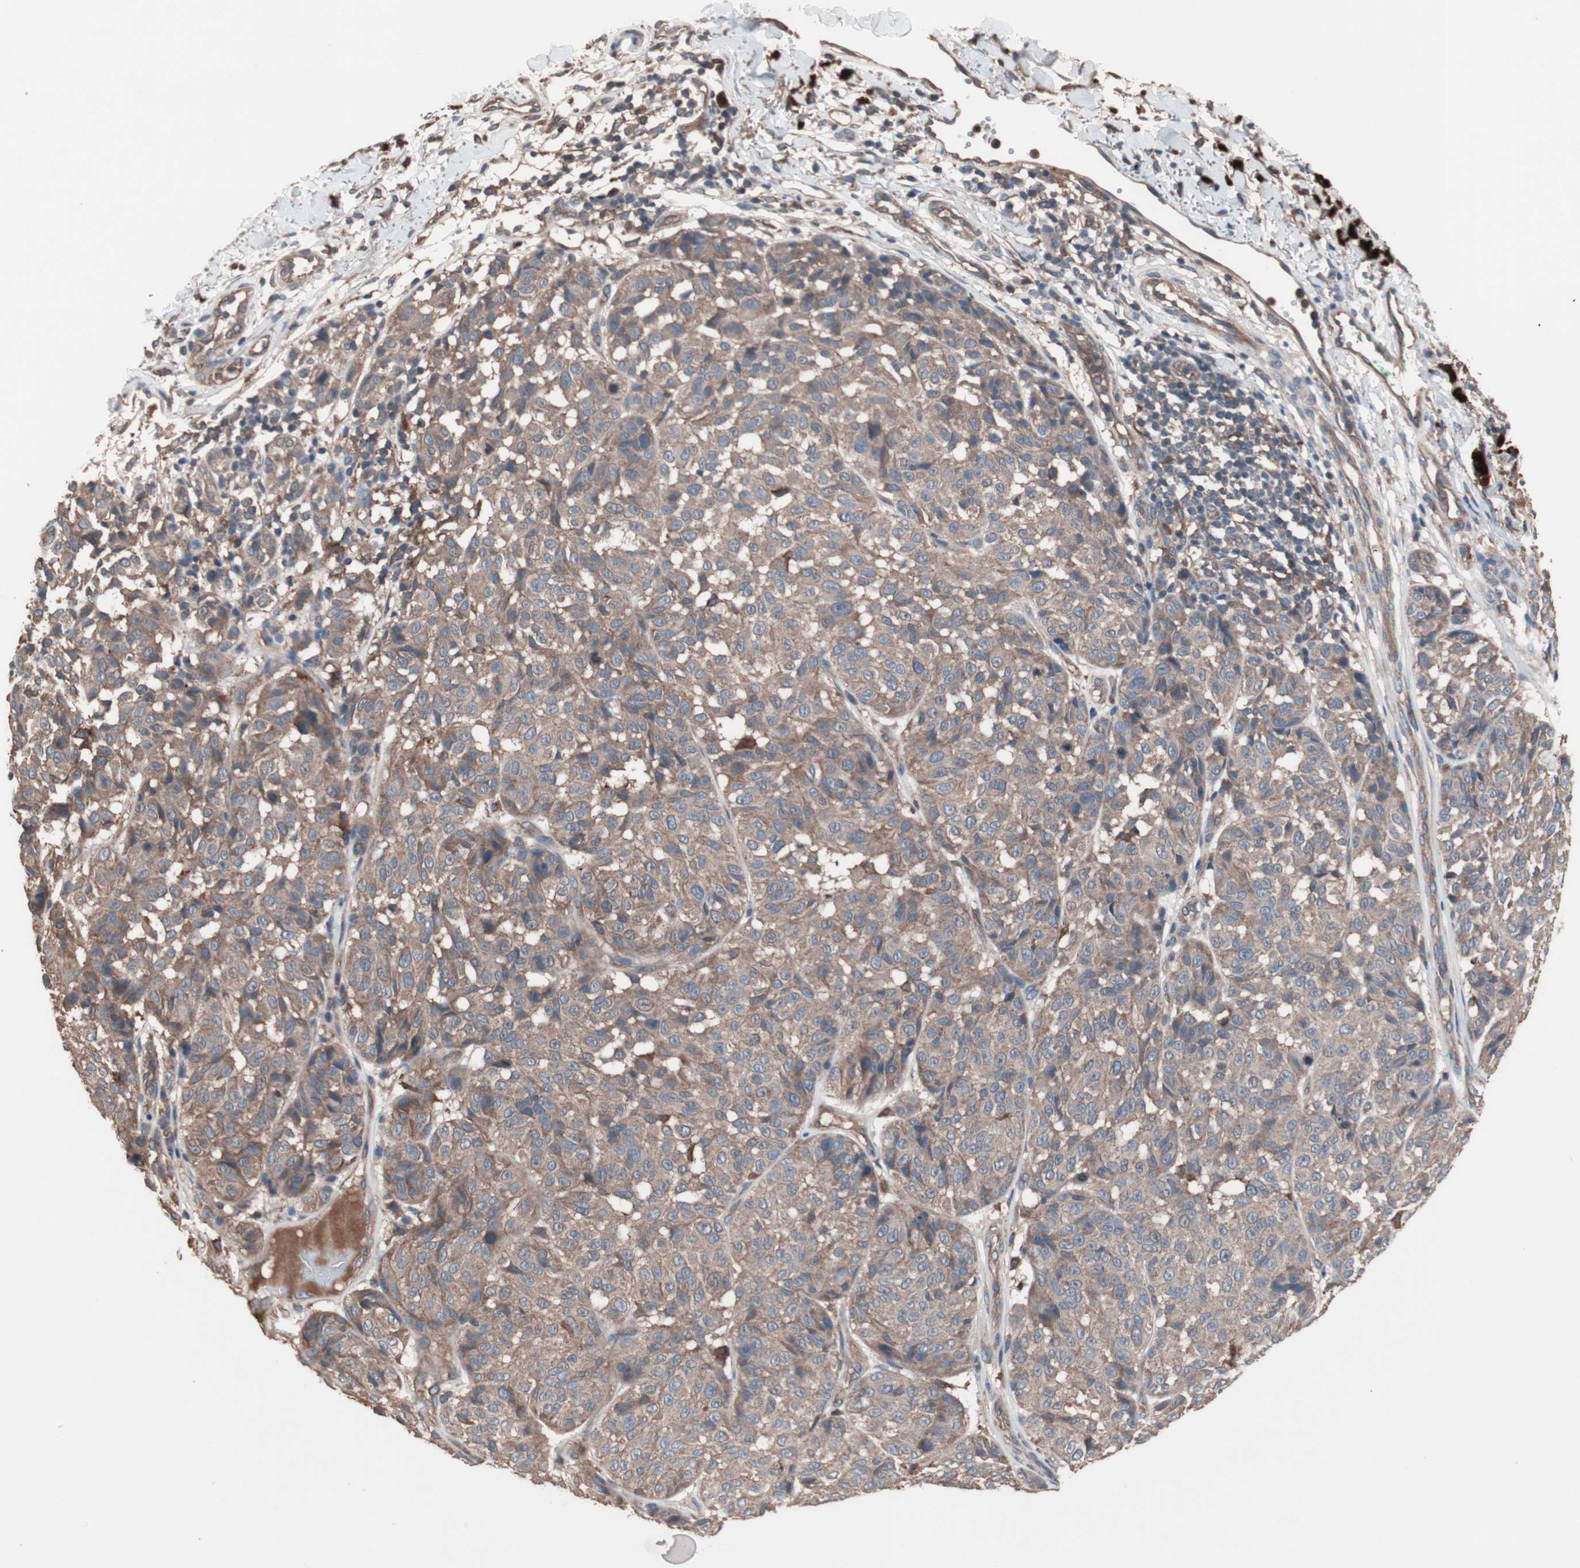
{"staining": {"intensity": "moderate", "quantity": ">75%", "location": "cytoplasmic/membranous"}, "tissue": "melanoma", "cell_type": "Tumor cells", "image_type": "cancer", "snomed": [{"axis": "morphology", "description": "Malignant melanoma, NOS"}, {"axis": "topography", "description": "Skin"}], "caption": "Melanoma was stained to show a protein in brown. There is medium levels of moderate cytoplasmic/membranous positivity in about >75% of tumor cells.", "gene": "ATG7", "patient": {"sex": "female", "age": 46}}